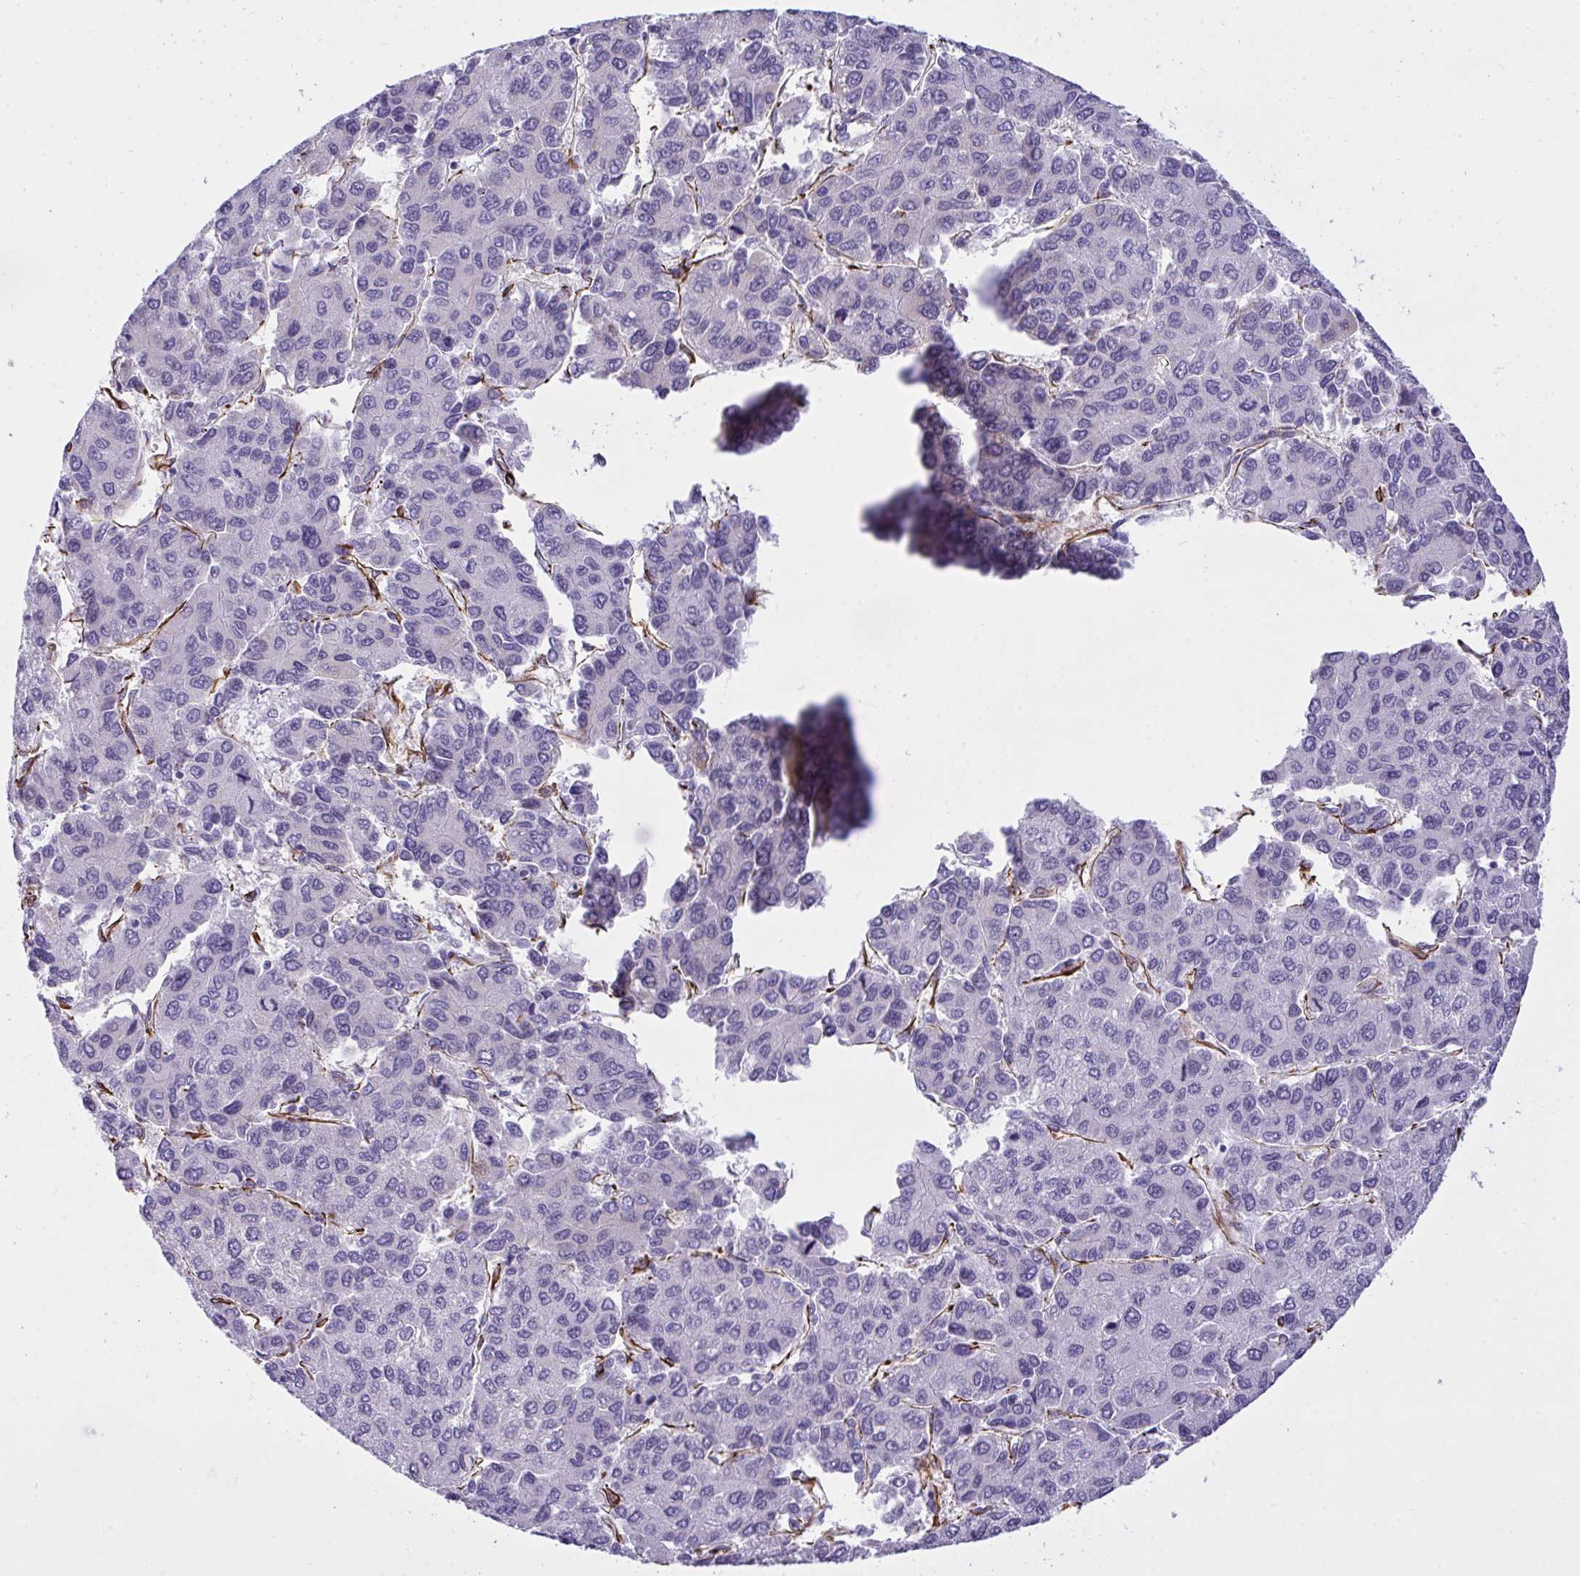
{"staining": {"intensity": "negative", "quantity": "none", "location": "none"}, "tissue": "liver cancer", "cell_type": "Tumor cells", "image_type": "cancer", "snomed": [{"axis": "morphology", "description": "Carcinoma, Hepatocellular, NOS"}, {"axis": "topography", "description": "Liver"}], "caption": "DAB immunohistochemical staining of human liver cancer (hepatocellular carcinoma) demonstrates no significant staining in tumor cells. Nuclei are stained in blue.", "gene": "SLC35B1", "patient": {"sex": "female", "age": 66}}